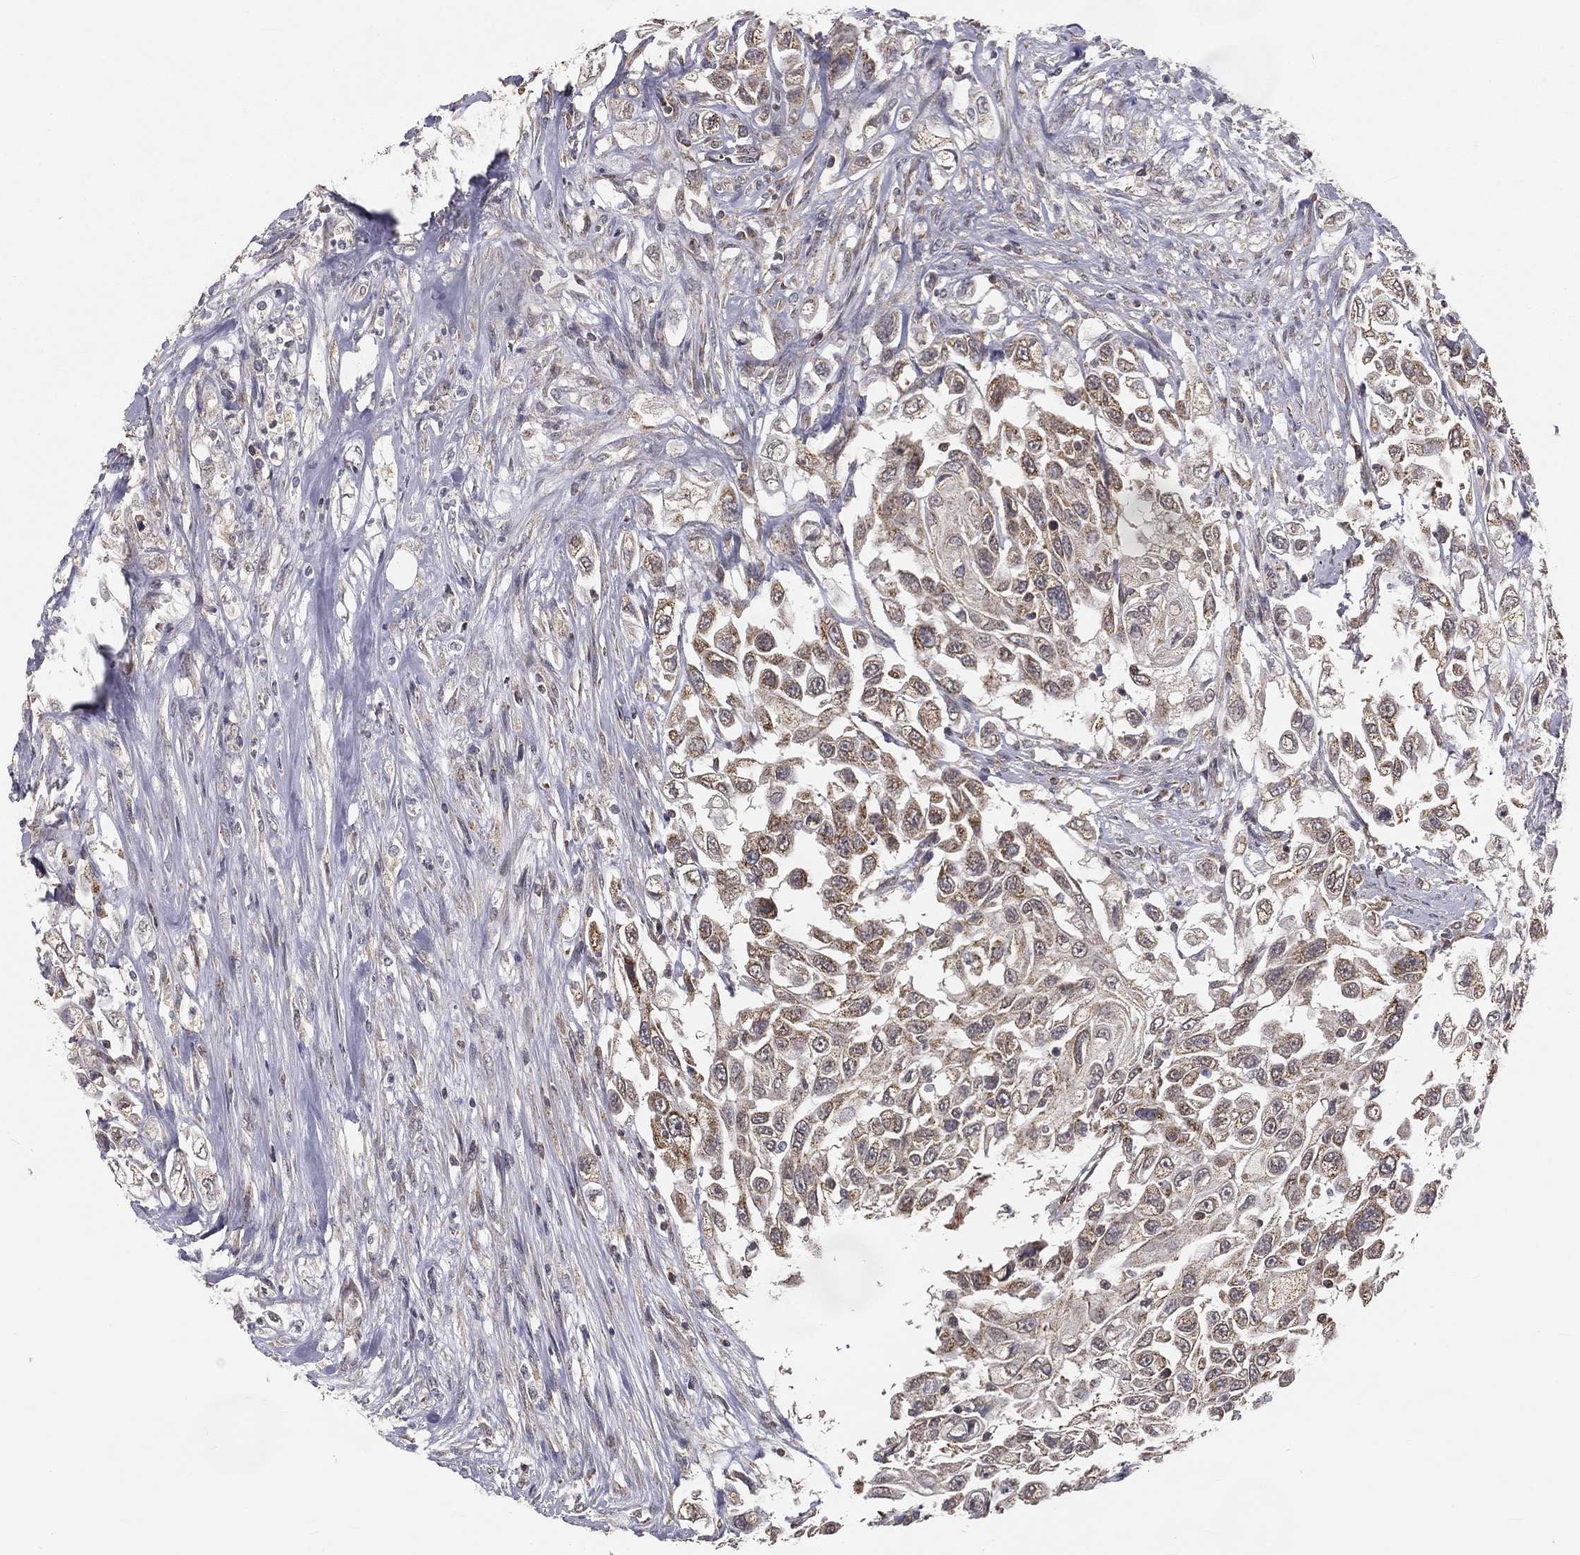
{"staining": {"intensity": "moderate", "quantity": "<25%", "location": "cytoplasmic/membranous"}, "tissue": "urothelial cancer", "cell_type": "Tumor cells", "image_type": "cancer", "snomed": [{"axis": "morphology", "description": "Urothelial carcinoma, High grade"}, {"axis": "topography", "description": "Urinary bladder"}], "caption": "Protein expression analysis of human urothelial cancer reveals moderate cytoplasmic/membranous expression in approximately <25% of tumor cells.", "gene": "MRPL46", "patient": {"sex": "female", "age": 56}}